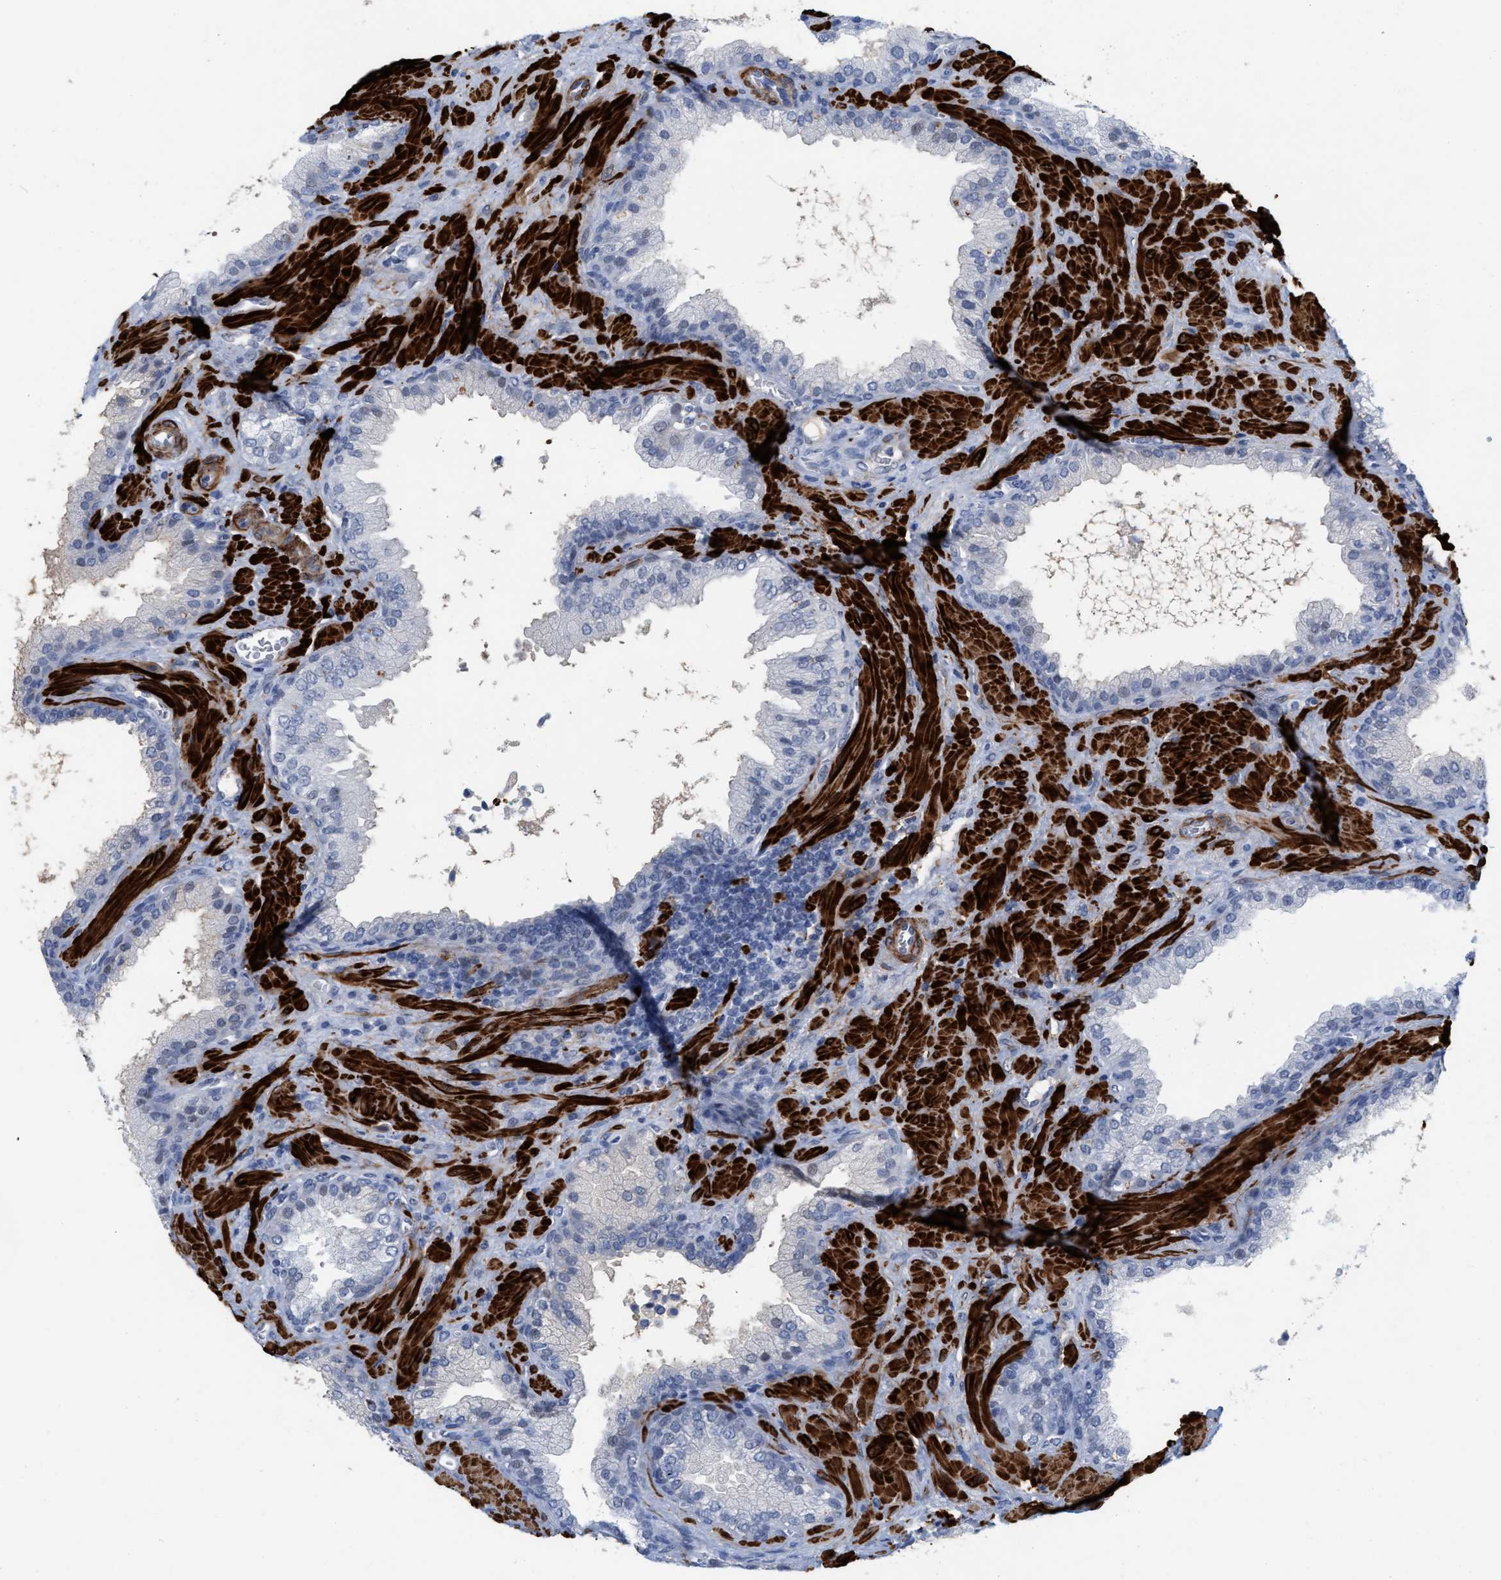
{"staining": {"intensity": "negative", "quantity": "none", "location": "none"}, "tissue": "prostate cancer", "cell_type": "Tumor cells", "image_type": "cancer", "snomed": [{"axis": "morphology", "description": "Adenocarcinoma, Low grade"}, {"axis": "topography", "description": "Prostate"}], "caption": "DAB immunohistochemical staining of prostate cancer shows no significant expression in tumor cells.", "gene": "TAGLN", "patient": {"sex": "male", "age": 71}}